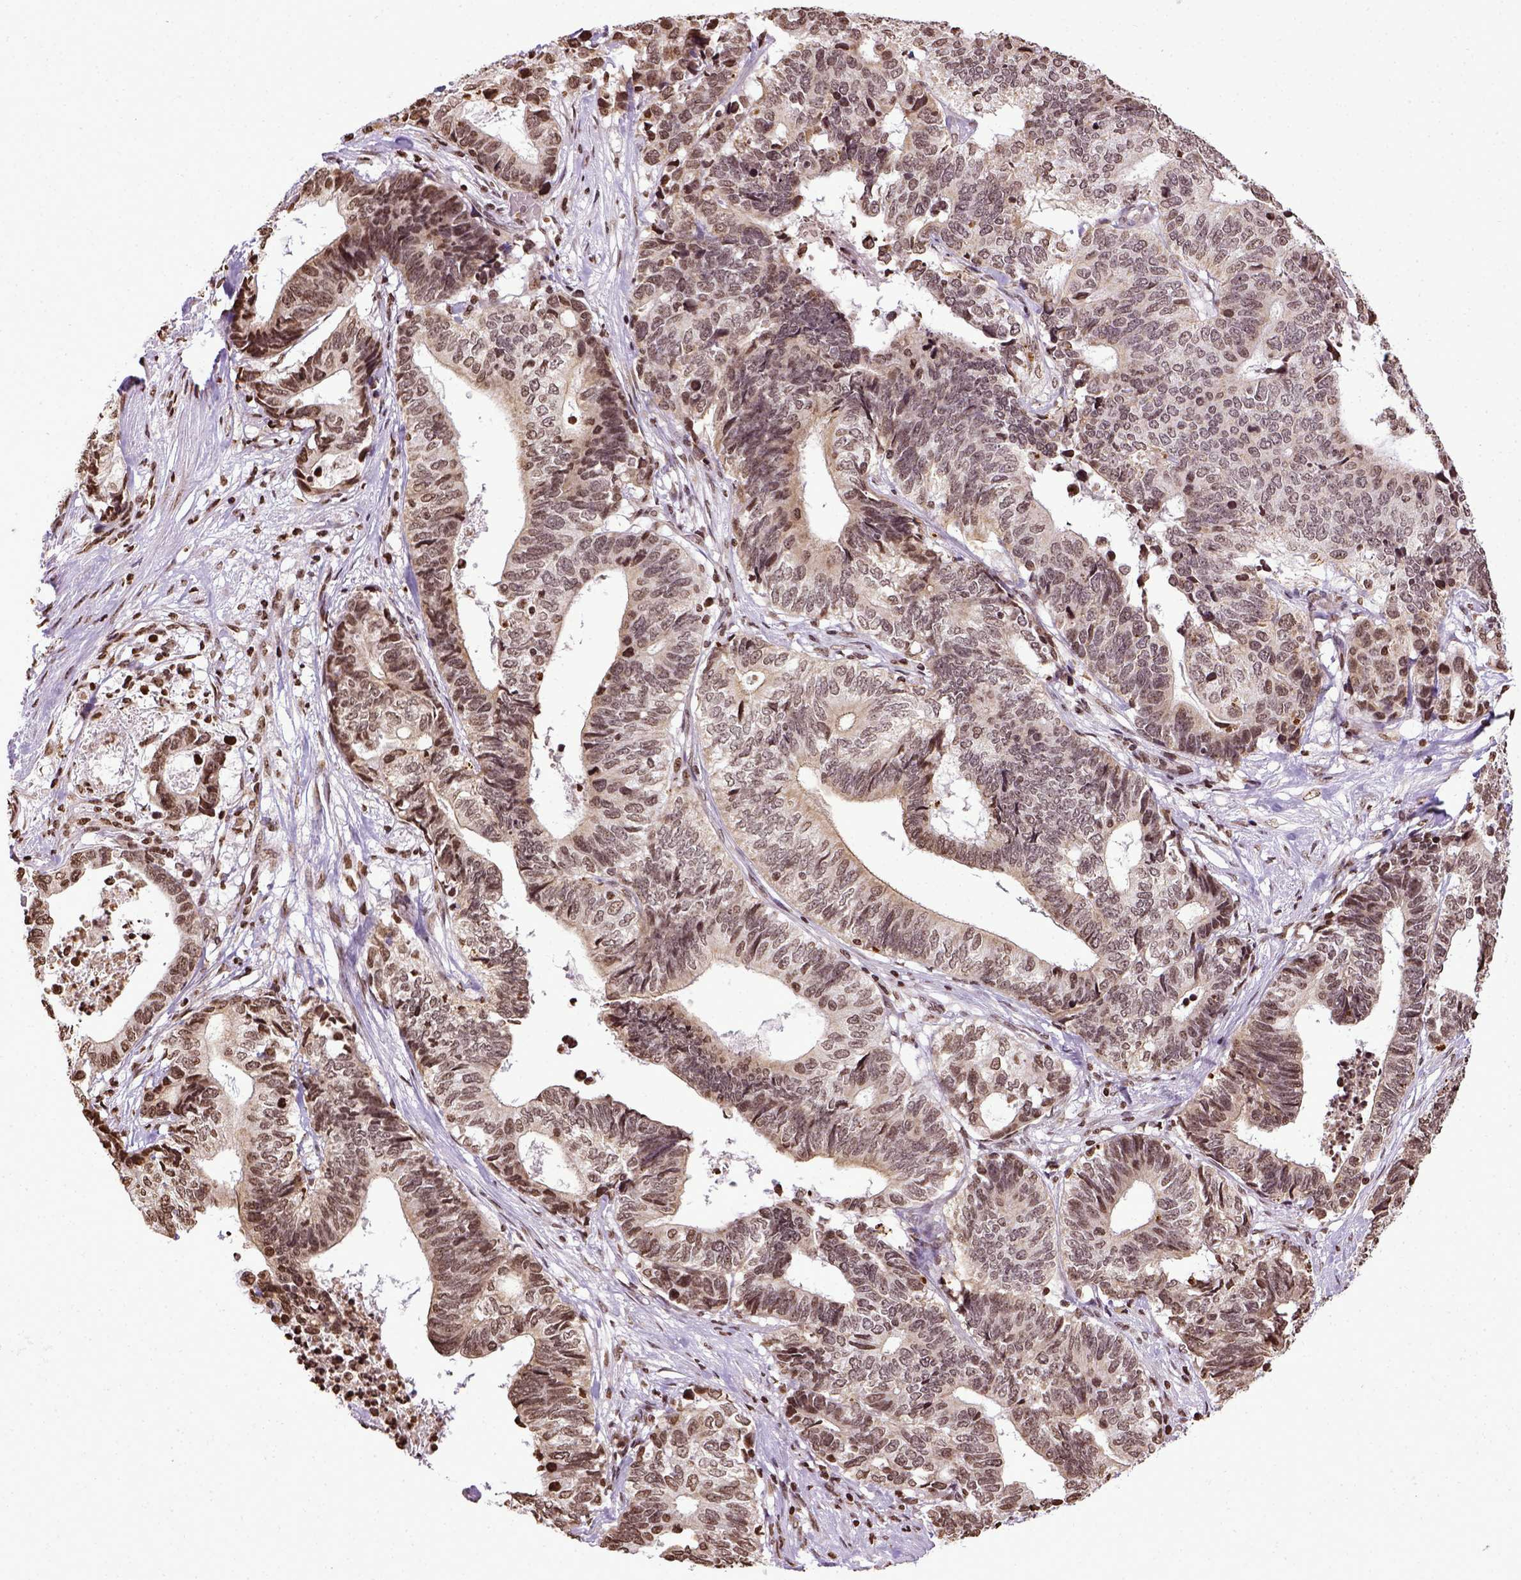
{"staining": {"intensity": "moderate", "quantity": ">75%", "location": "nuclear"}, "tissue": "stomach cancer", "cell_type": "Tumor cells", "image_type": "cancer", "snomed": [{"axis": "morphology", "description": "Adenocarcinoma, NOS"}, {"axis": "topography", "description": "Stomach, upper"}], "caption": "Immunohistochemistry (DAB (3,3'-diaminobenzidine)) staining of human stomach cancer (adenocarcinoma) shows moderate nuclear protein expression in about >75% of tumor cells.", "gene": "ZNF75D", "patient": {"sex": "female", "age": 67}}